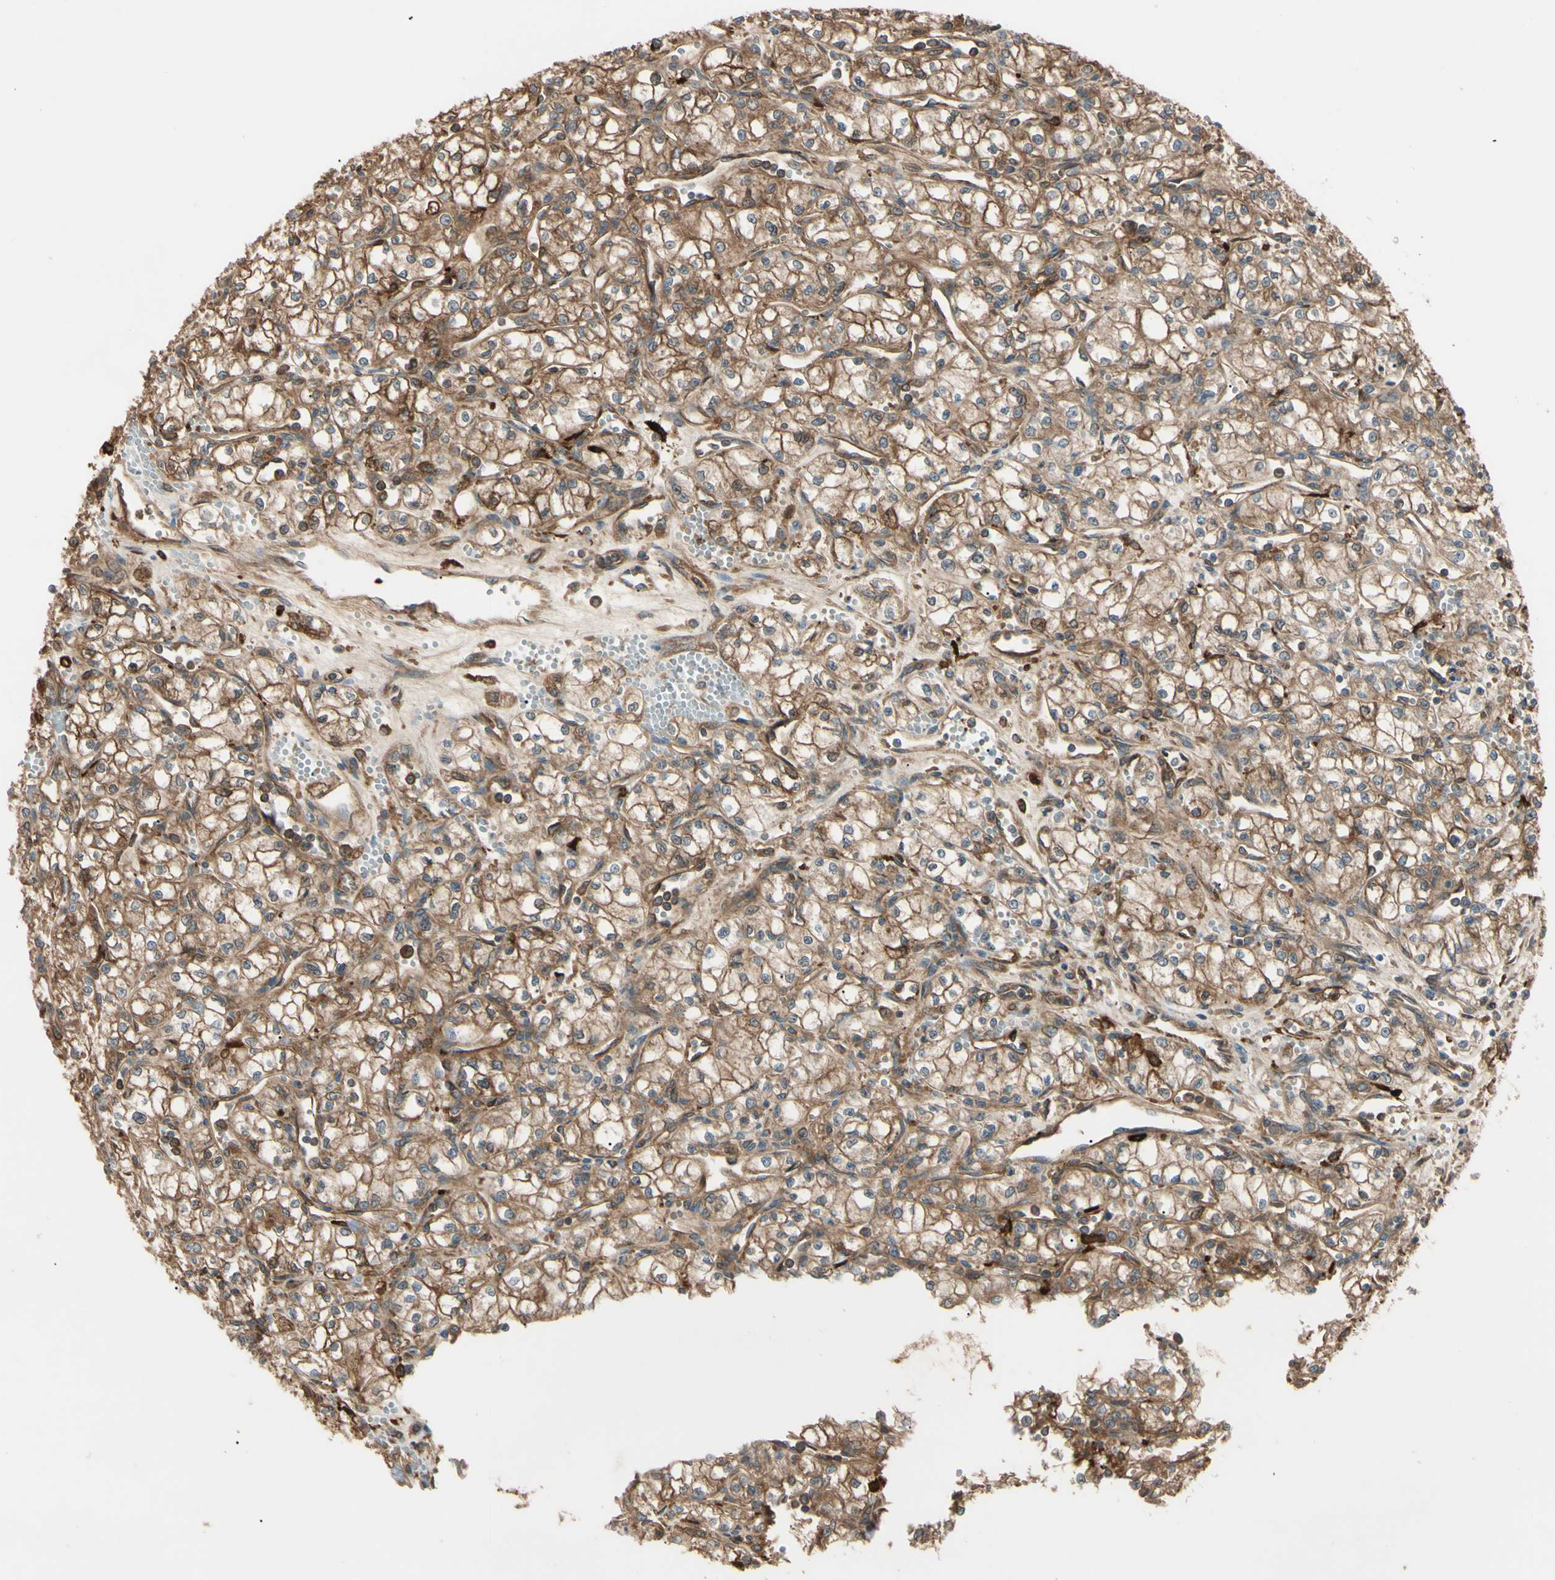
{"staining": {"intensity": "moderate", "quantity": ">75%", "location": "cytoplasmic/membranous"}, "tissue": "renal cancer", "cell_type": "Tumor cells", "image_type": "cancer", "snomed": [{"axis": "morphology", "description": "Normal tissue, NOS"}, {"axis": "morphology", "description": "Adenocarcinoma, NOS"}, {"axis": "topography", "description": "Kidney"}], "caption": "The immunohistochemical stain shows moderate cytoplasmic/membranous expression in tumor cells of adenocarcinoma (renal) tissue.", "gene": "PTPN12", "patient": {"sex": "male", "age": 59}}